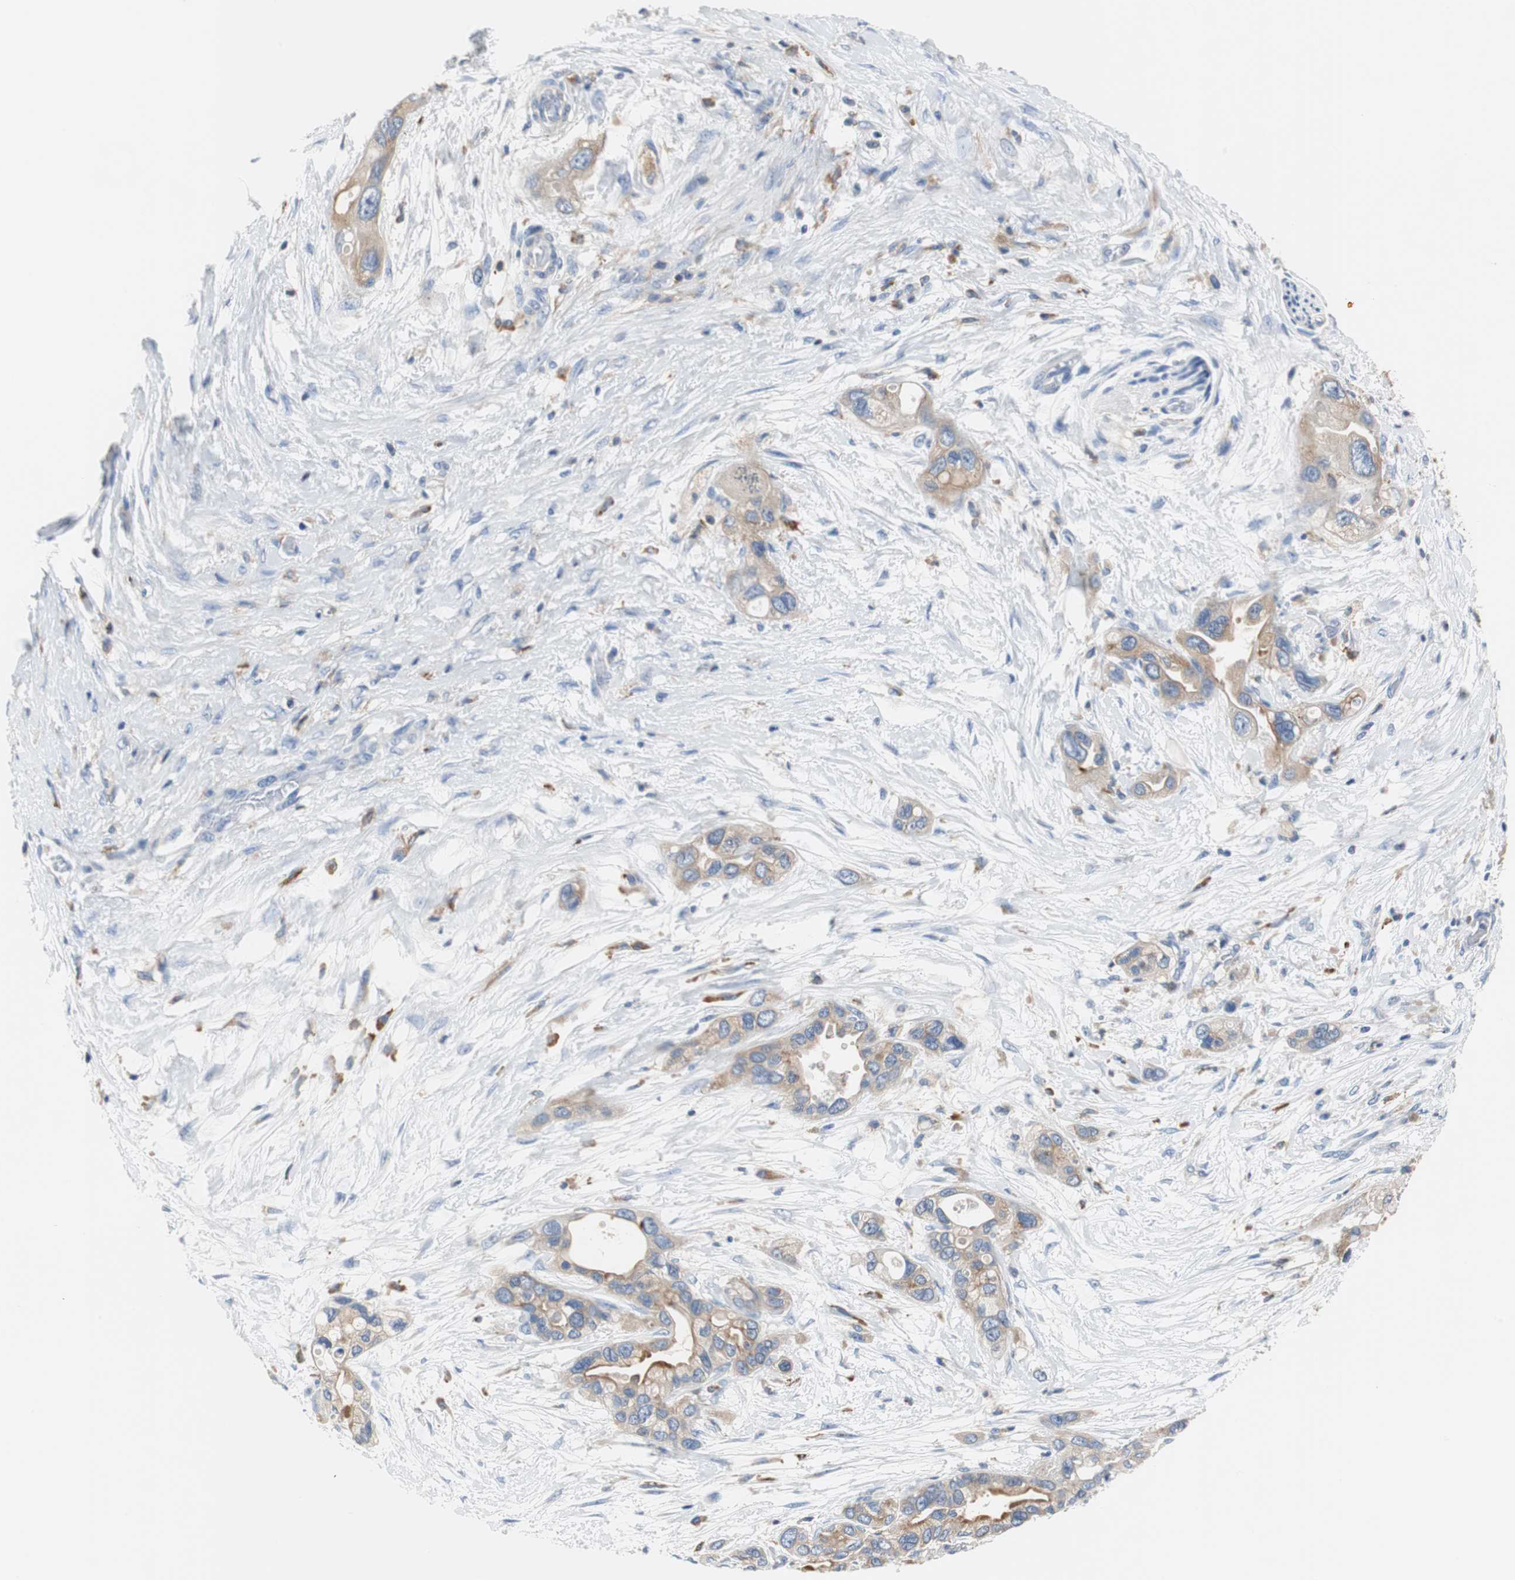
{"staining": {"intensity": "moderate", "quantity": ">75%", "location": "cytoplasmic/membranous"}, "tissue": "pancreatic cancer", "cell_type": "Tumor cells", "image_type": "cancer", "snomed": [{"axis": "morphology", "description": "Adenocarcinoma, NOS"}, {"axis": "topography", "description": "Pancreas"}], "caption": "Pancreatic cancer stained for a protein reveals moderate cytoplasmic/membranous positivity in tumor cells.", "gene": "VAMP8", "patient": {"sex": "female", "age": 77}}